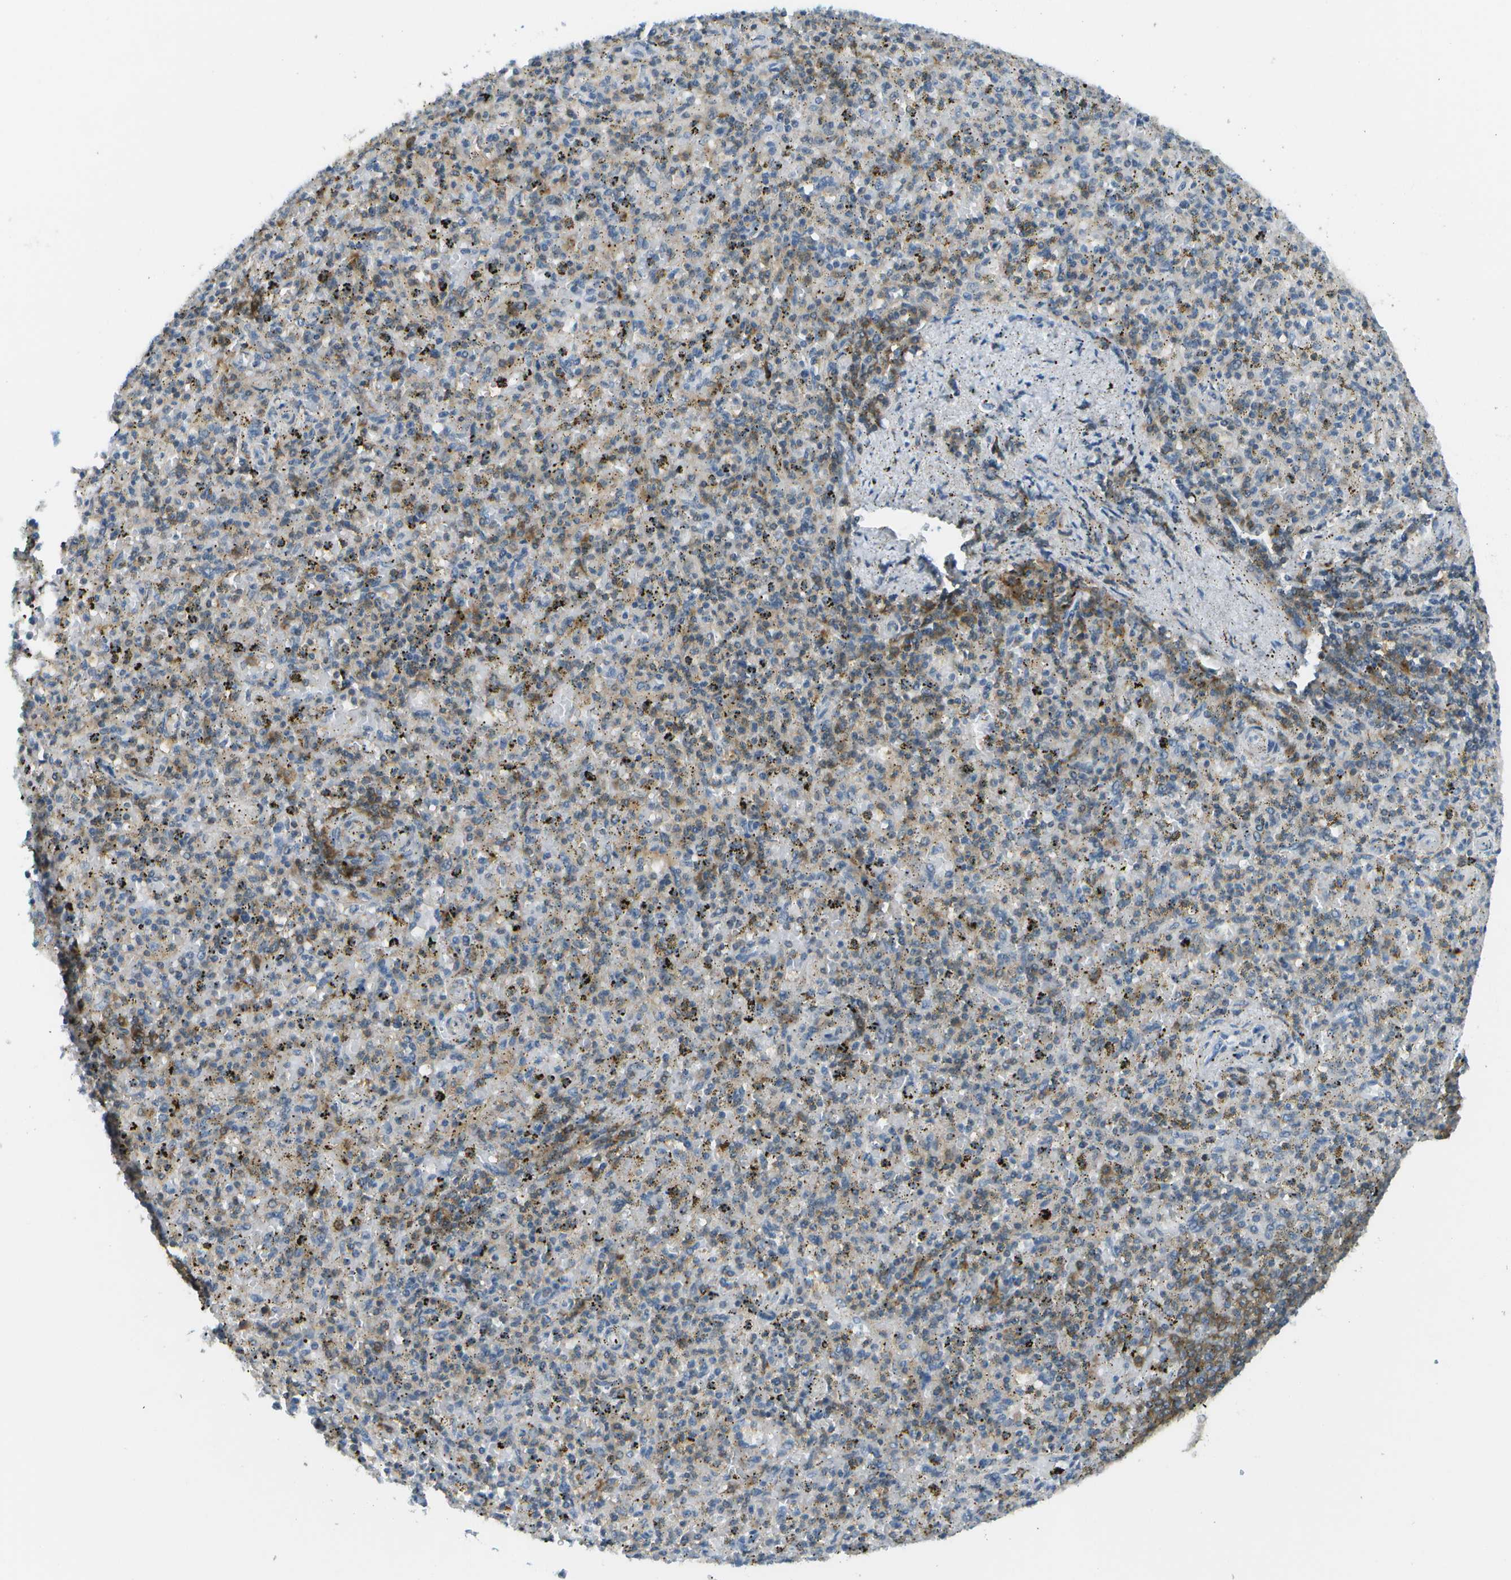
{"staining": {"intensity": "moderate", "quantity": "<25%", "location": "cytoplasmic/membranous"}, "tissue": "spleen", "cell_type": "Cells in red pulp", "image_type": "normal", "snomed": [{"axis": "morphology", "description": "Normal tissue, NOS"}, {"axis": "topography", "description": "Spleen"}], "caption": "Protein analysis of benign spleen reveals moderate cytoplasmic/membranous positivity in about <25% of cells in red pulp. The protein of interest is shown in brown color, while the nuclei are stained blue.", "gene": "CDH23", "patient": {"sex": "male", "age": 72}}